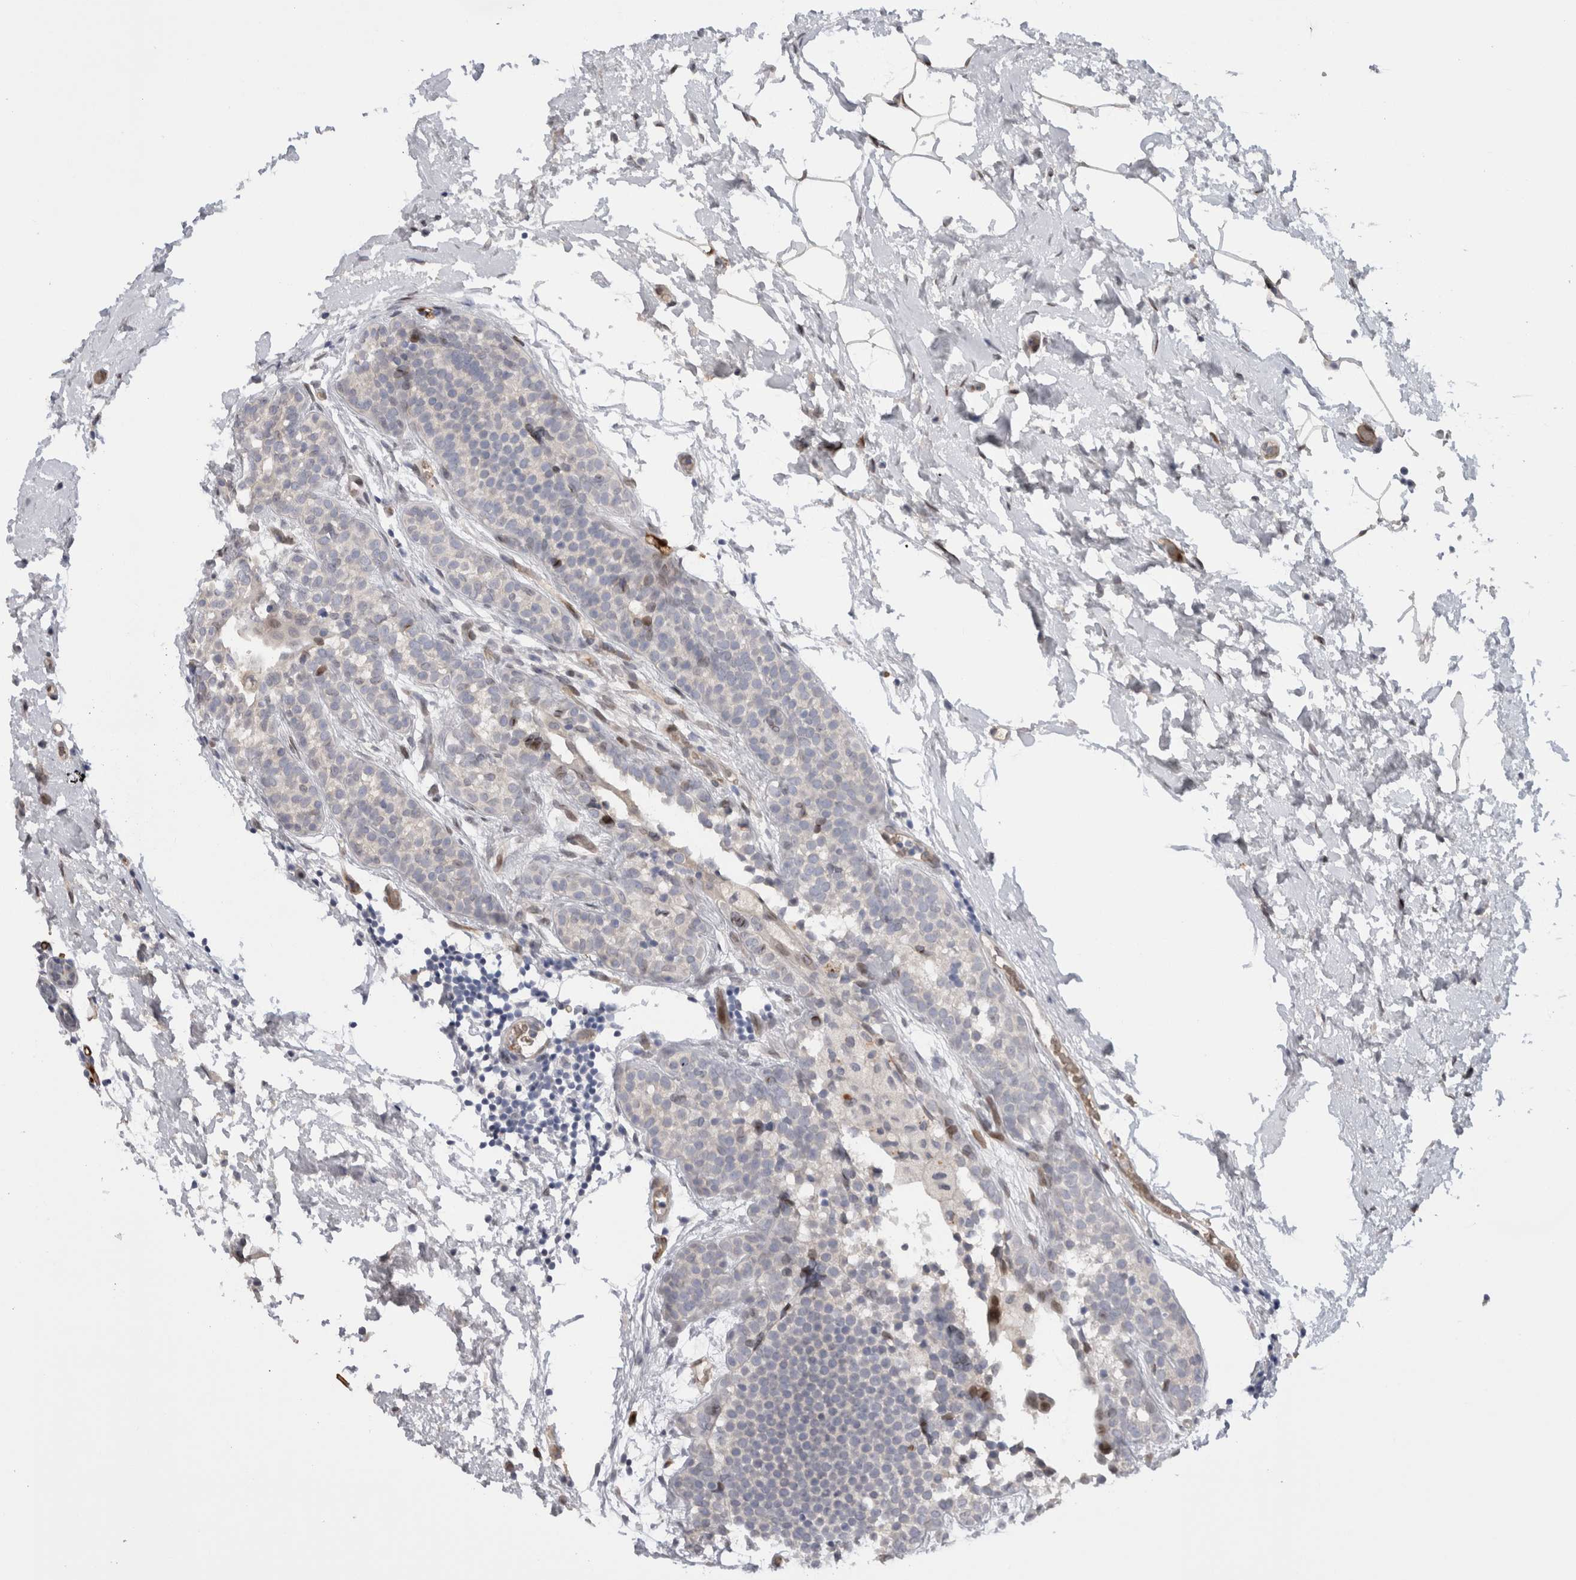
{"staining": {"intensity": "negative", "quantity": "none", "location": "none"}, "tissue": "breast cancer", "cell_type": "Tumor cells", "image_type": "cancer", "snomed": [{"axis": "morphology", "description": "Lobular carcinoma"}, {"axis": "topography", "description": "Breast"}], "caption": "A high-resolution histopathology image shows IHC staining of breast cancer (lobular carcinoma), which exhibits no significant staining in tumor cells.", "gene": "DMTN", "patient": {"sex": "female", "age": 50}}